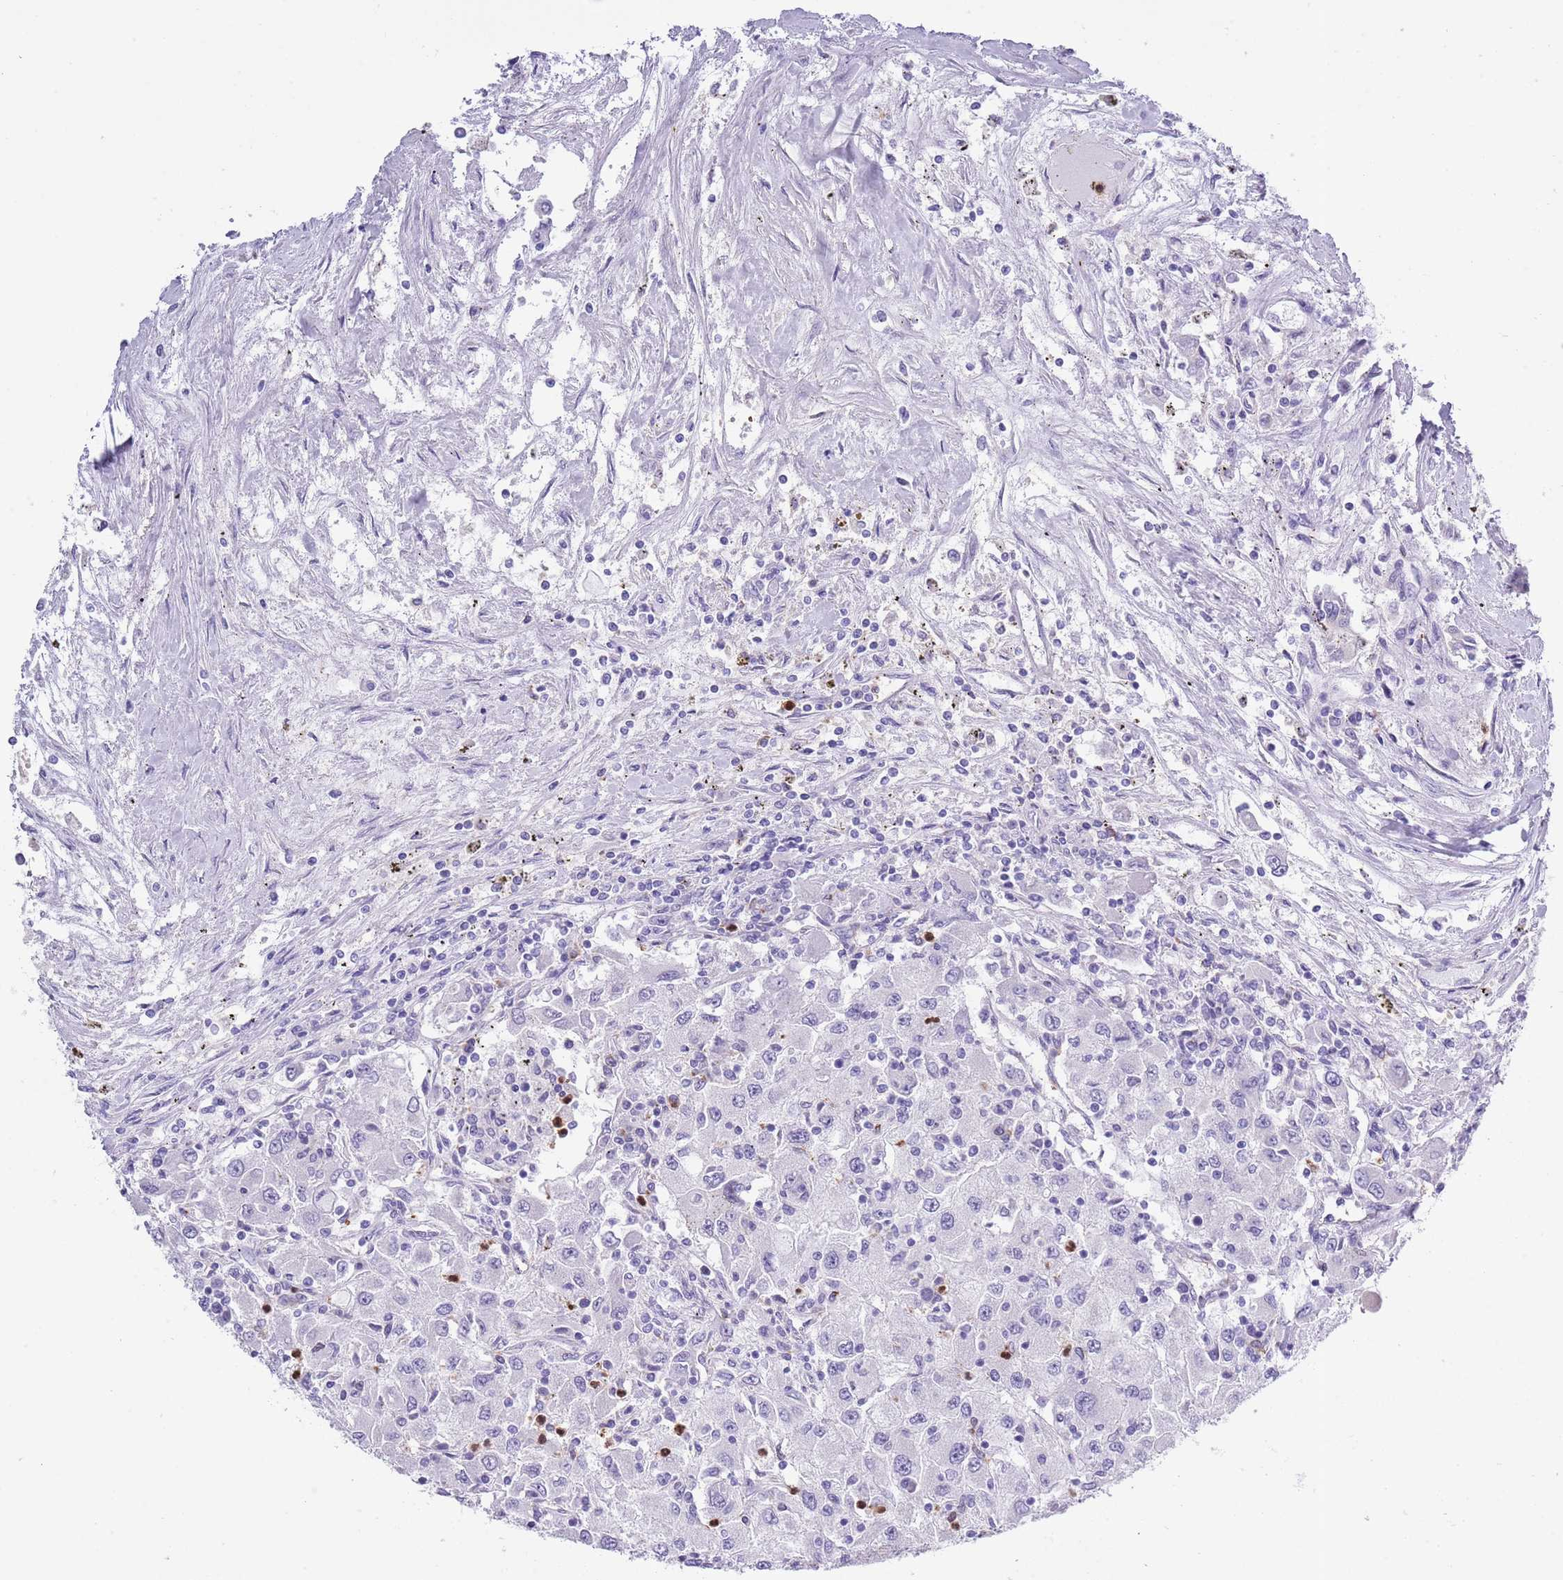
{"staining": {"intensity": "negative", "quantity": "none", "location": "none"}, "tissue": "renal cancer", "cell_type": "Tumor cells", "image_type": "cancer", "snomed": [{"axis": "morphology", "description": "Adenocarcinoma, NOS"}, {"axis": "topography", "description": "Kidney"}], "caption": "Tumor cells are negative for brown protein staining in renal adenocarcinoma. (IHC, brightfield microscopy, high magnification).", "gene": "ZFP2", "patient": {"sex": "female", "age": 67}}